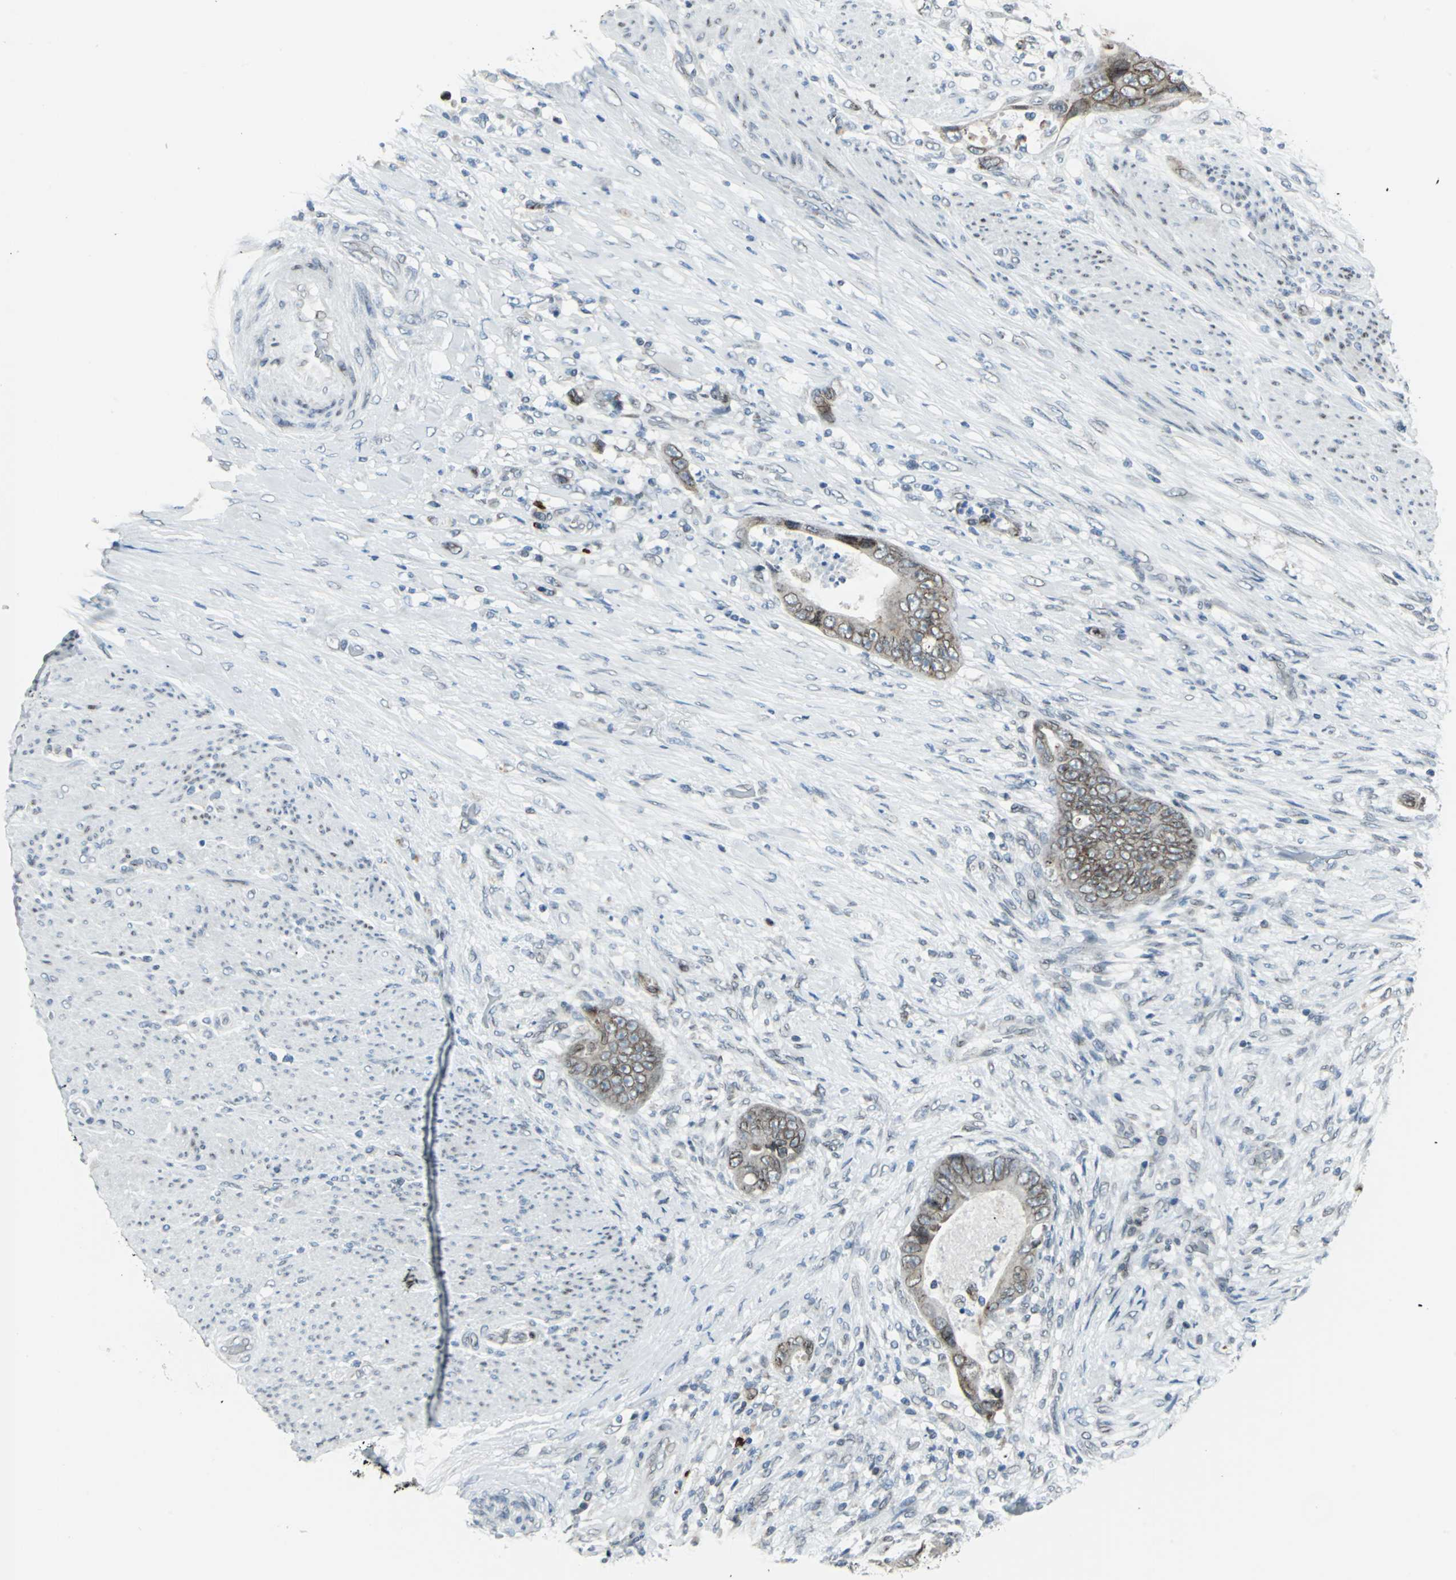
{"staining": {"intensity": "weak", "quantity": ">75%", "location": "cytoplasmic/membranous,nuclear"}, "tissue": "colorectal cancer", "cell_type": "Tumor cells", "image_type": "cancer", "snomed": [{"axis": "morphology", "description": "Adenocarcinoma, NOS"}, {"axis": "topography", "description": "Rectum"}], "caption": "This histopathology image shows immunohistochemistry (IHC) staining of human colorectal cancer (adenocarcinoma), with low weak cytoplasmic/membranous and nuclear expression in approximately >75% of tumor cells.", "gene": "SNUPN", "patient": {"sex": "female", "age": 77}}